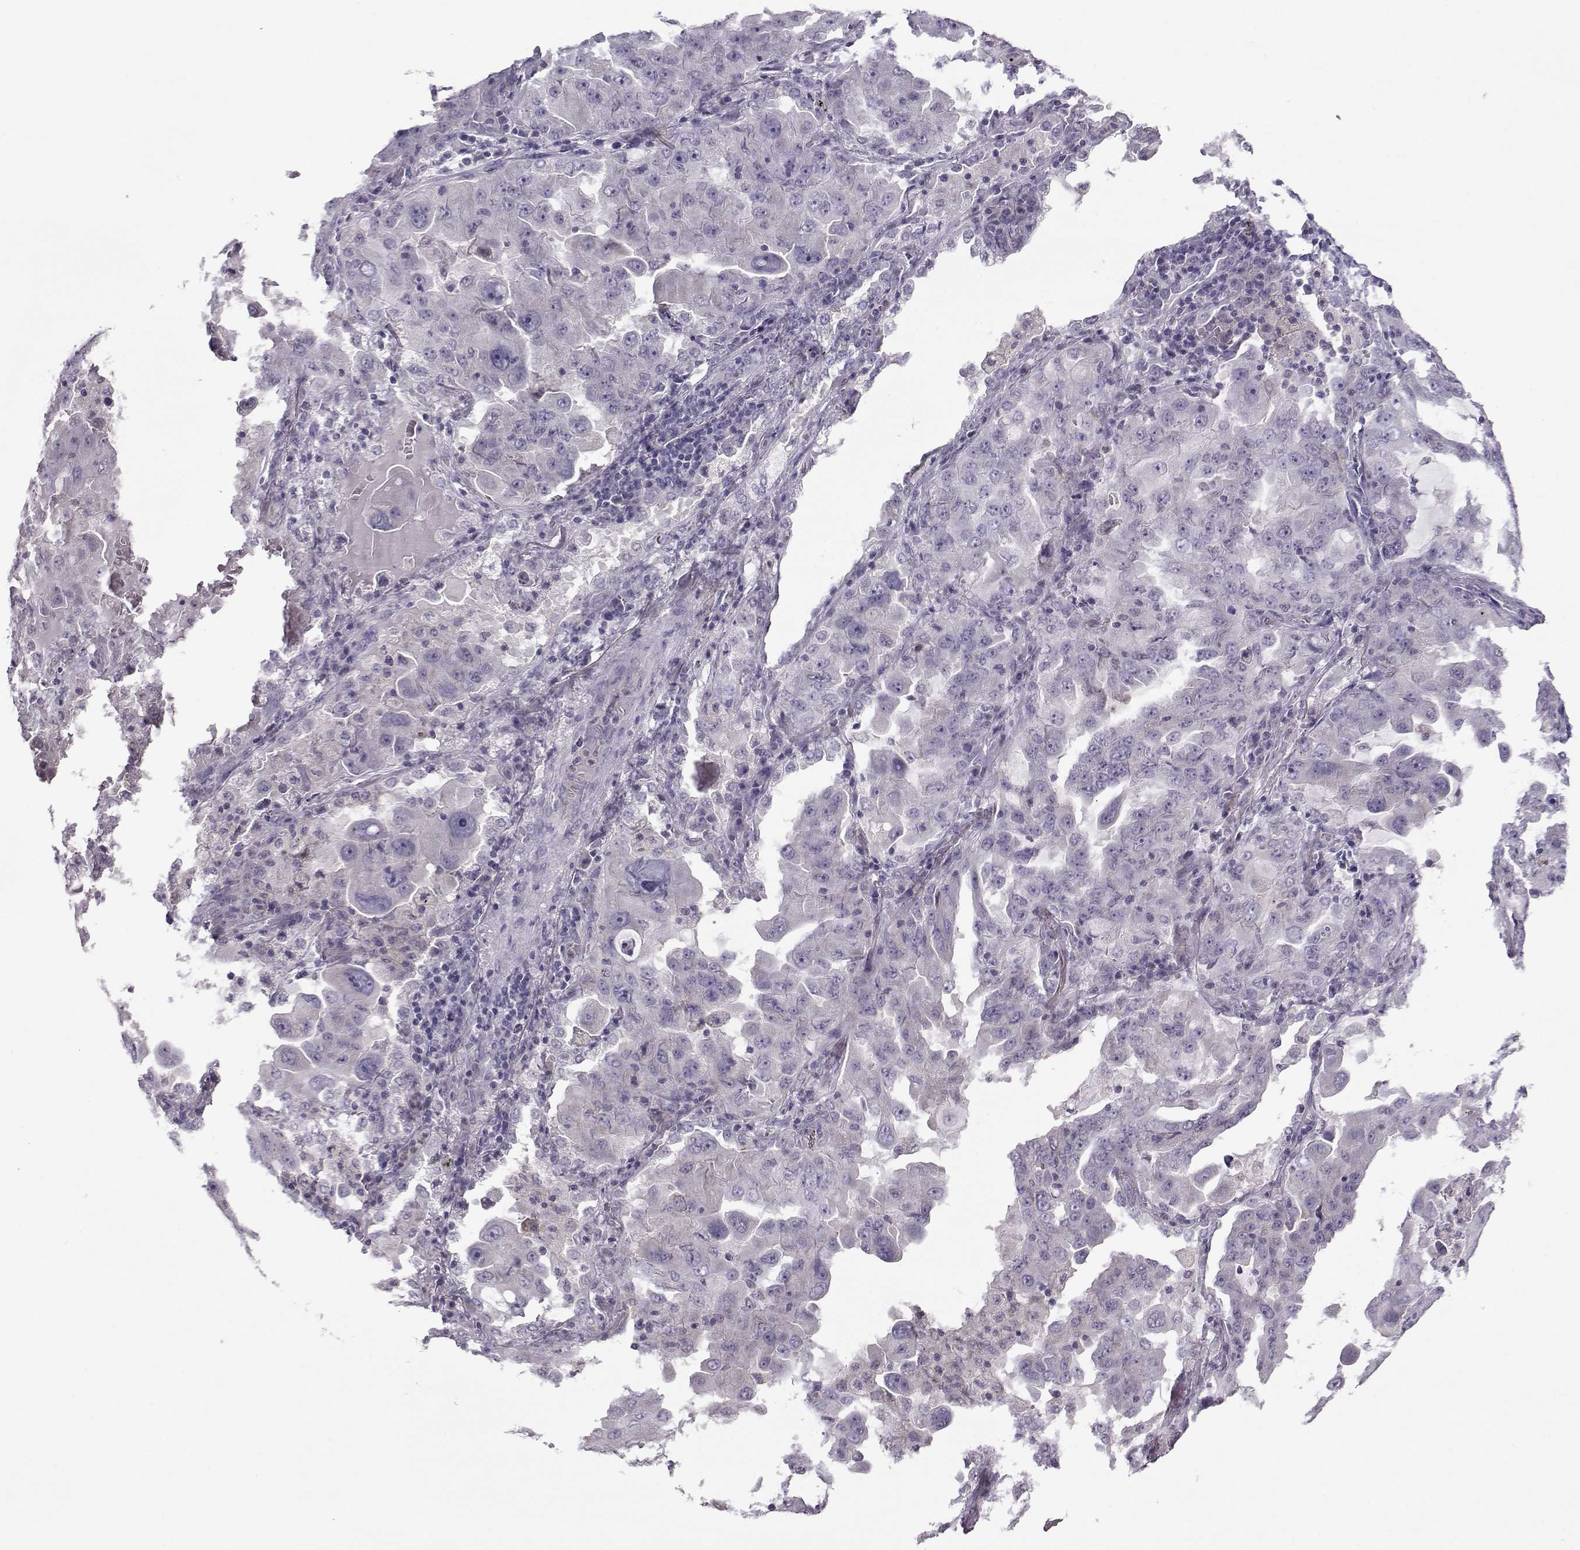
{"staining": {"intensity": "negative", "quantity": "none", "location": "none"}, "tissue": "lung cancer", "cell_type": "Tumor cells", "image_type": "cancer", "snomed": [{"axis": "morphology", "description": "Adenocarcinoma, NOS"}, {"axis": "topography", "description": "Lung"}], "caption": "This is an IHC histopathology image of lung adenocarcinoma. There is no staining in tumor cells.", "gene": "FCAMR", "patient": {"sex": "female", "age": 61}}